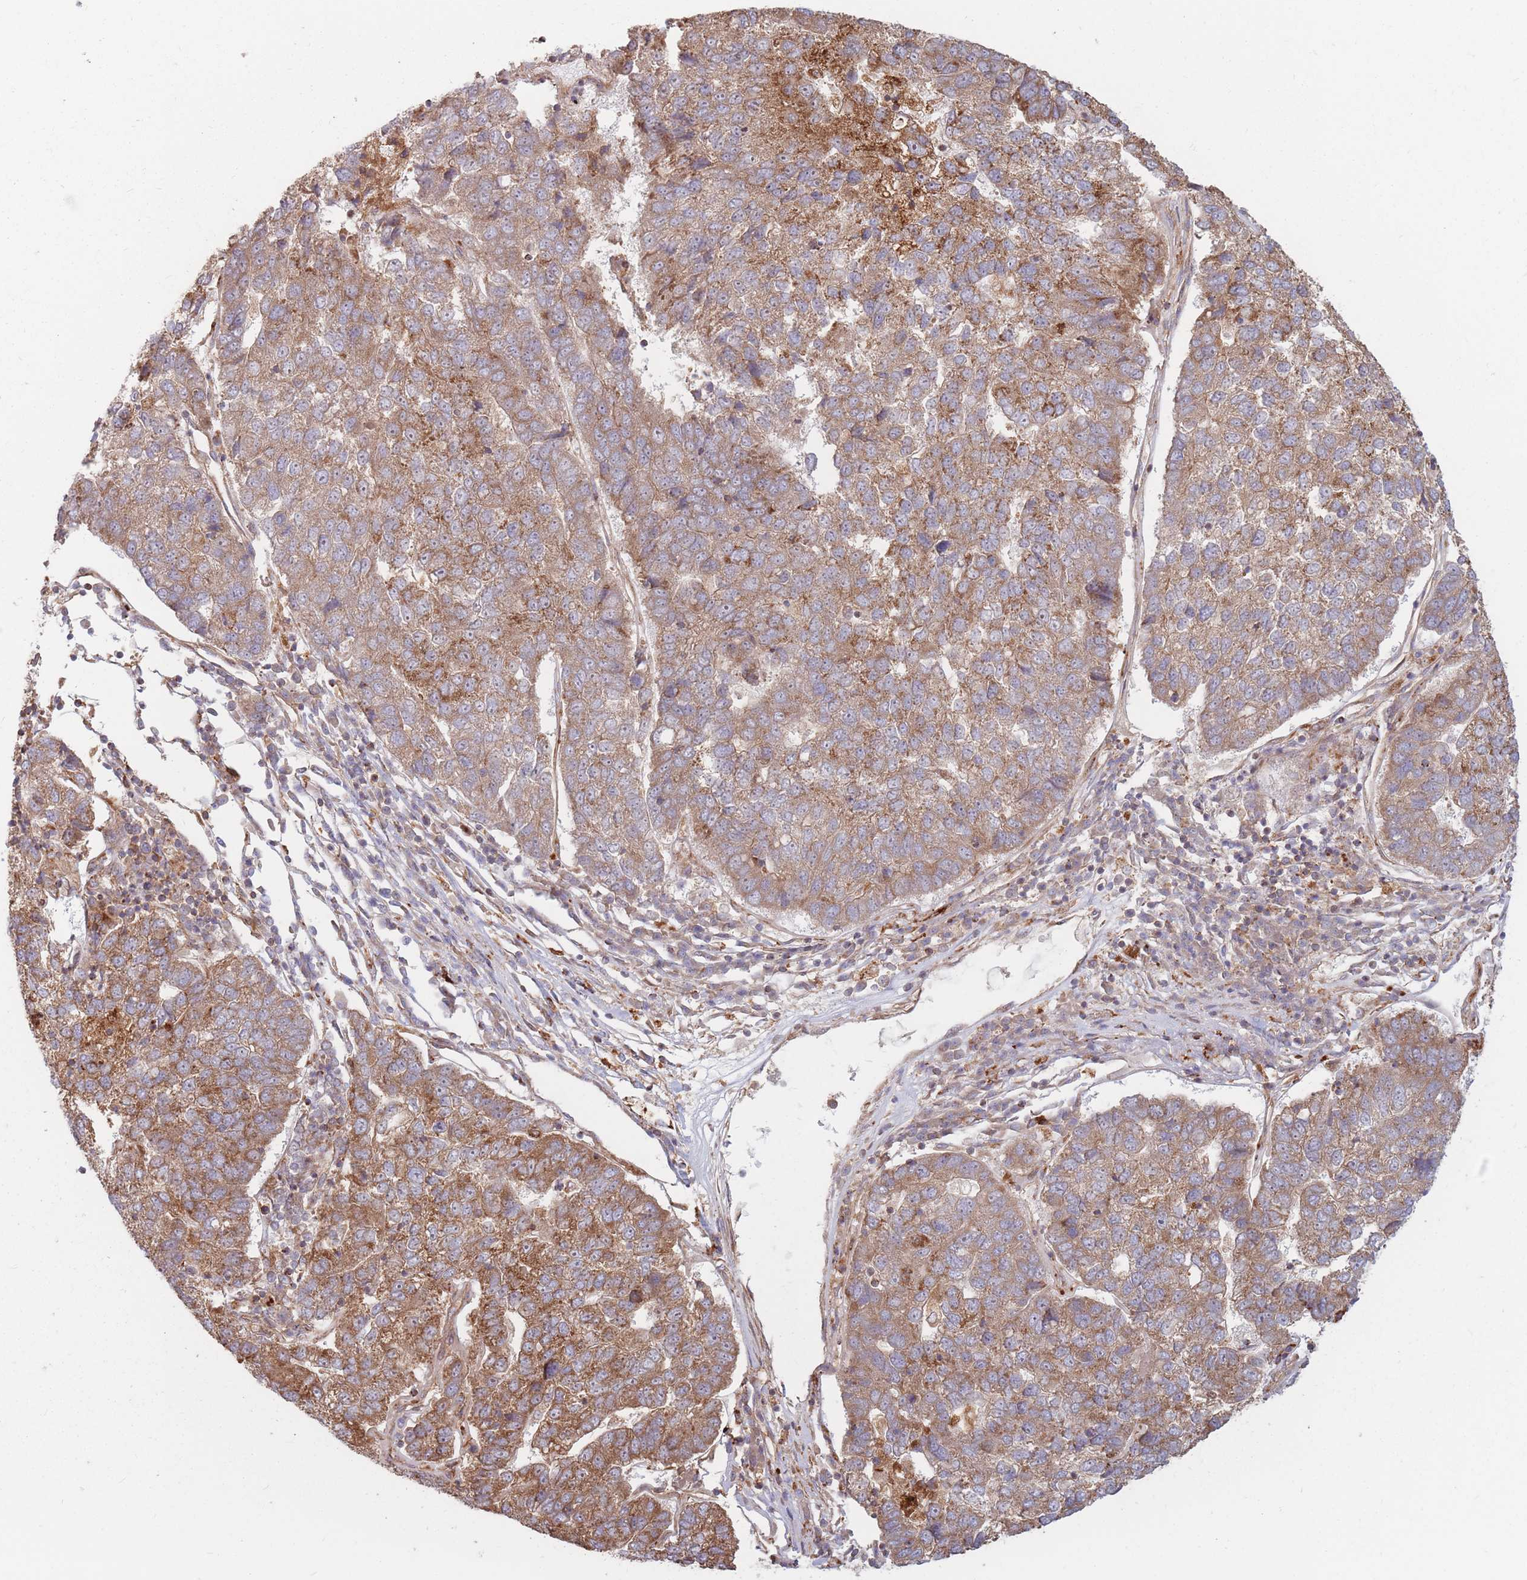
{"staining": {"intensity": "moderate", "quantity": ">75%", "location": "cytoplasmic/membranous"}, "tissue": "pancreatic cancer", "cell_type": "Tumor cells", "image_type": "cancer", "snomed": [{"axis": "morphology", "description": "Adenocarcinoma, NOS"}, {"axis": "topography", "description": "Pancreas"}], "caption": "There is medium levels of moderate cytoplasmic/membranous staining in tumor cells of pancreatic adenocarcinoma, as demonstrated by immunohistochemical staining (brown color).", "gene": "RASSF2", "patient": {"sex": "female", "age": 61}}